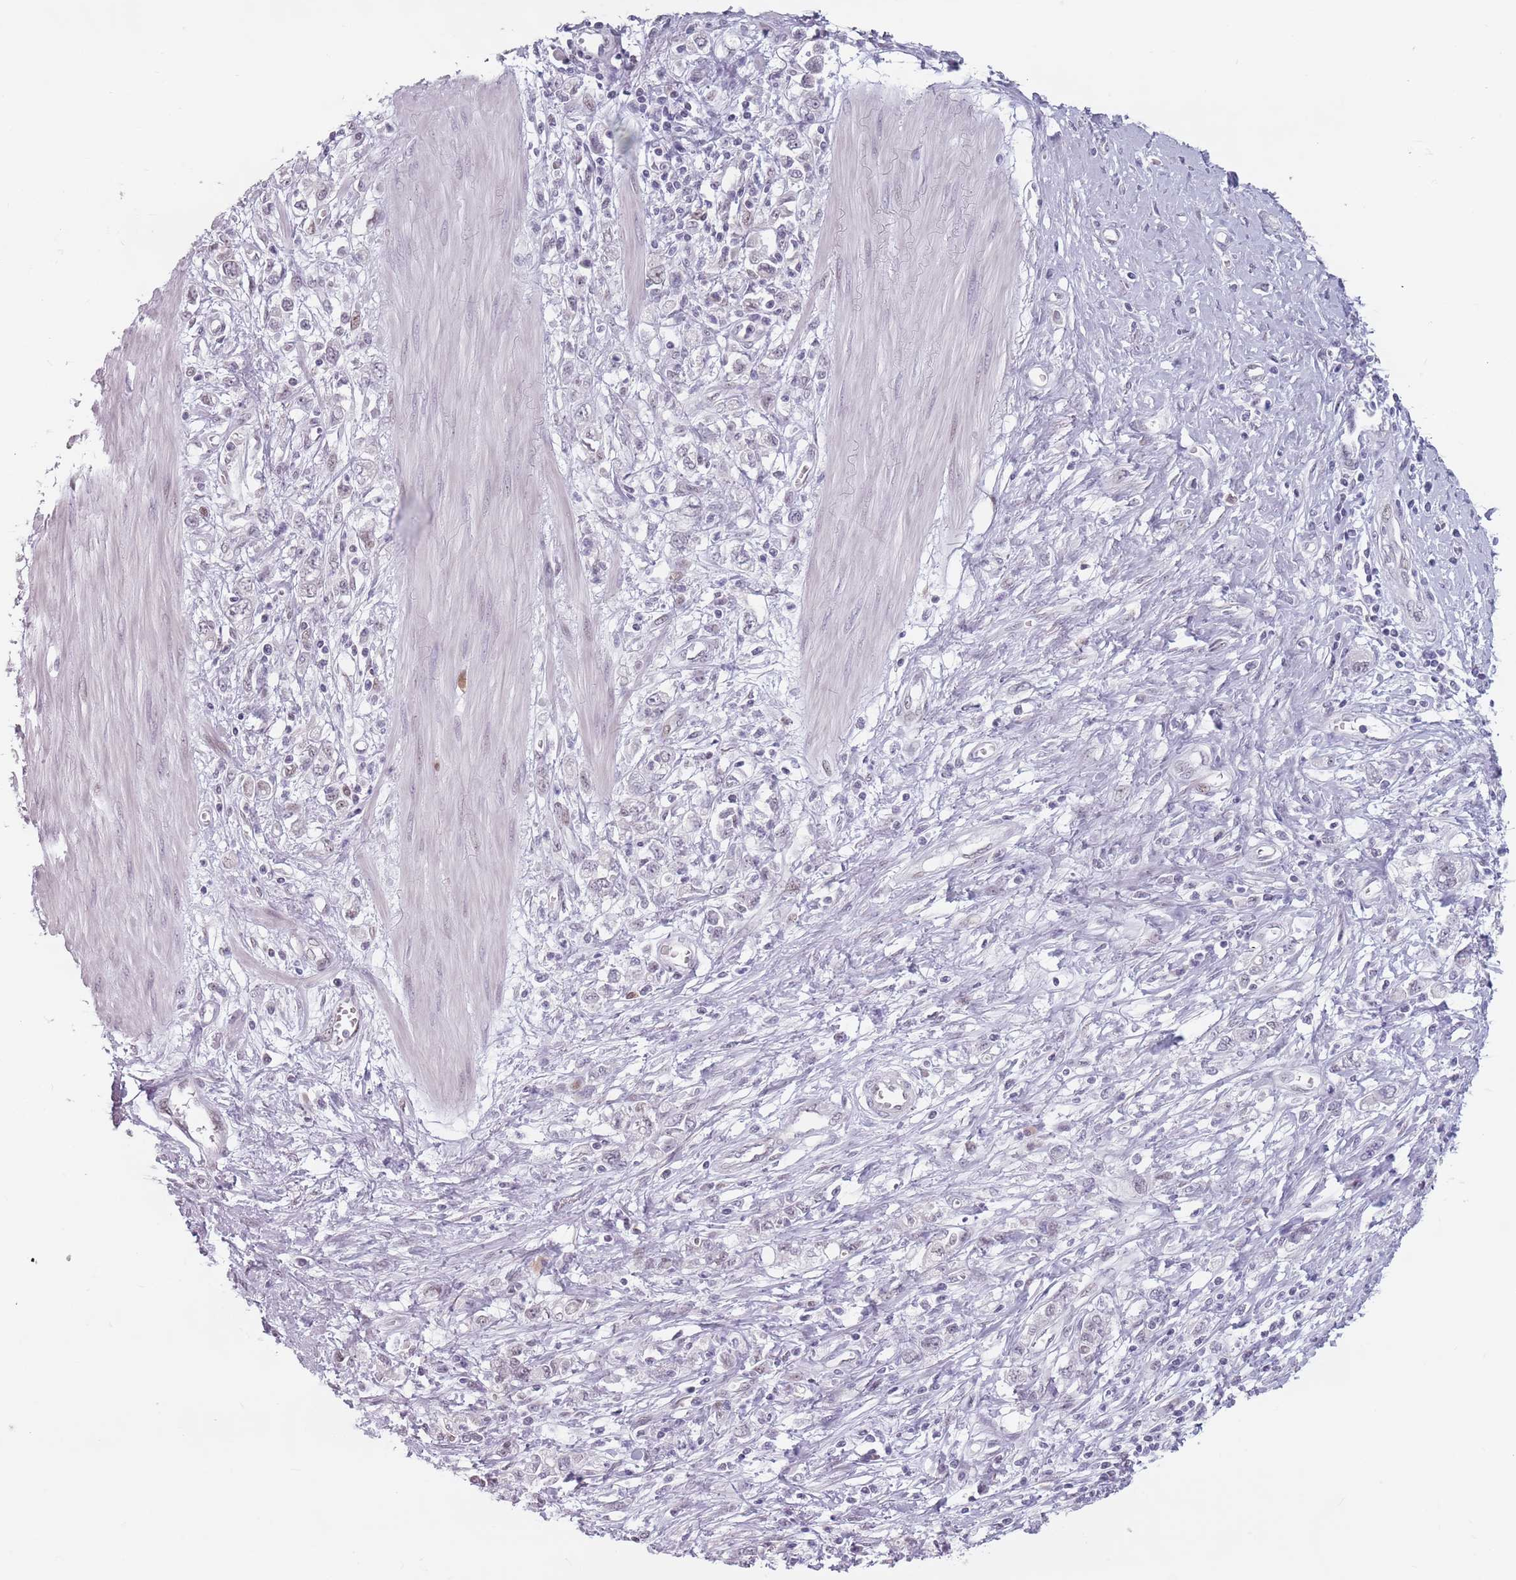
{"staining": {"intensity": "negative", "quantity": "none", "location": "none"}, "tissue": "stomach cancer", "cell_type": "Tumor cells", "image_type": "cancer", "snomed": [{"axis": "morphology", "description": "Adenocarcinoma, NOS"}, {"axis": "topography", "description": "Stomach"}], "caption": "This is an IHC image of human stomach cancer. There is no staining in tumor cells.", "gene": "PTCHD1", "patient": {"sex": "female", "age": 76}}